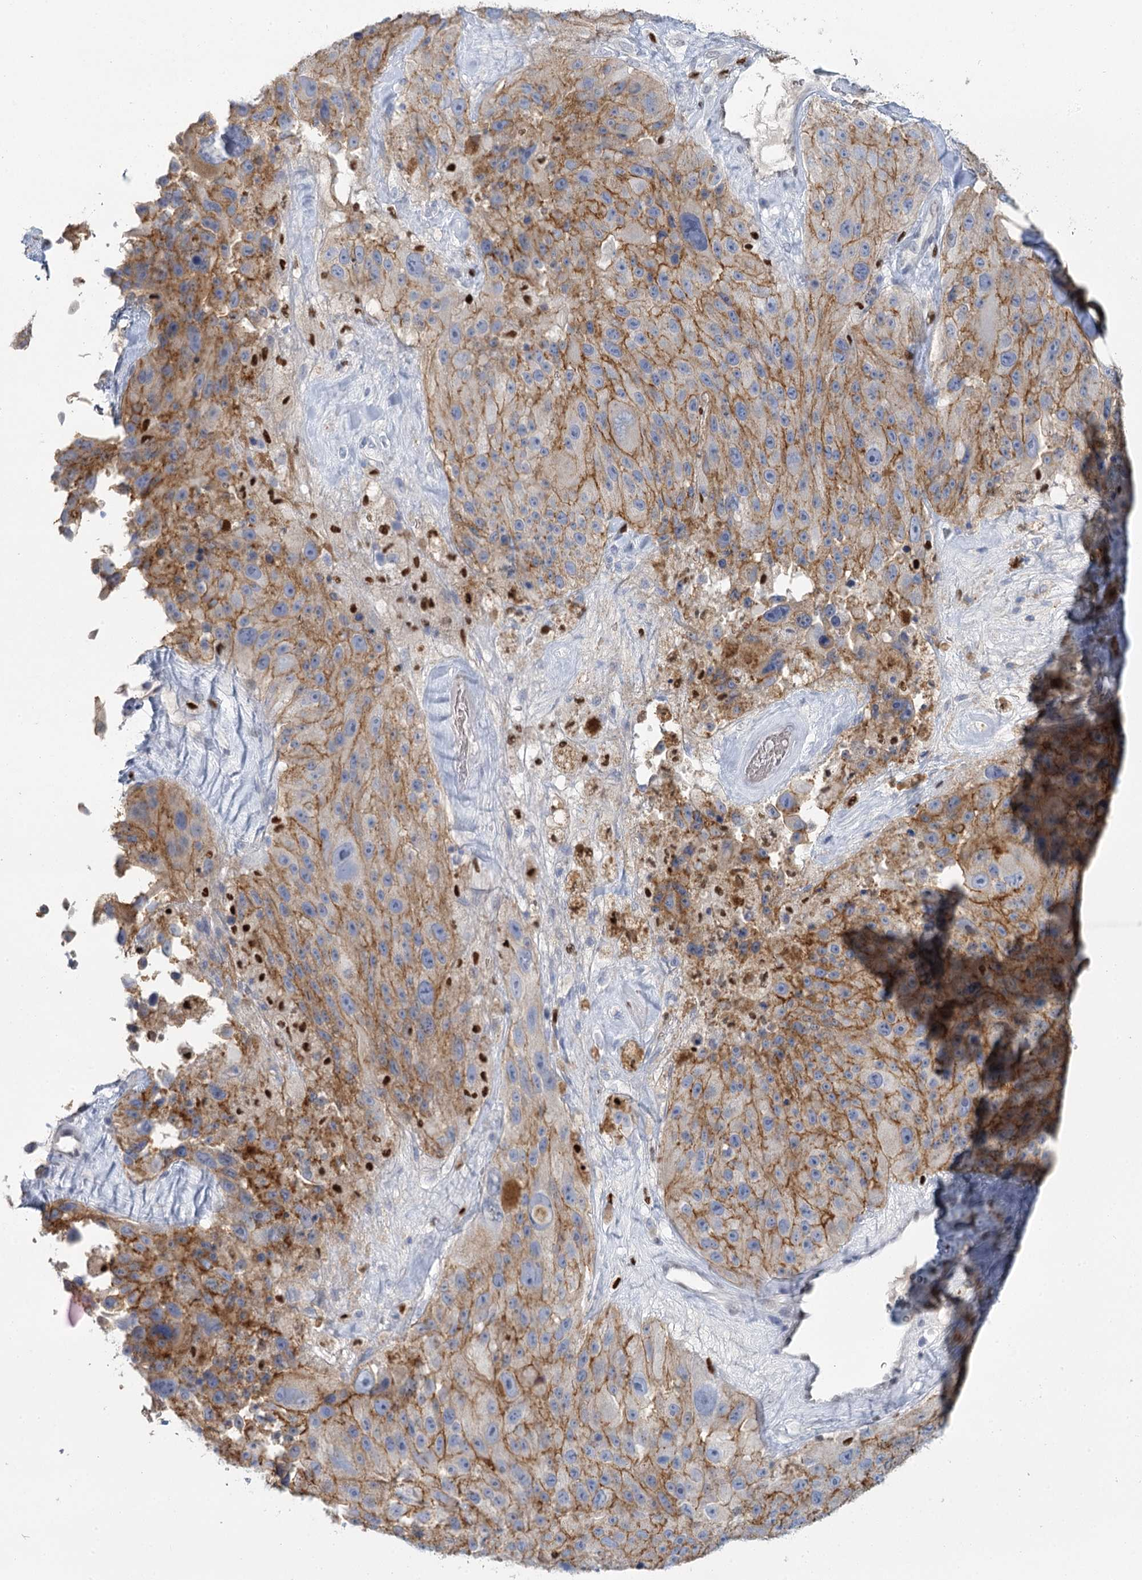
{"staining": {"intensity": "moderate", "quantity": "25%-75%", "location": "cytoplasmic/membranous"}, "tissue": "melanoma", "cell_type": "Tumor cells", "image_type": "cancer", "snomed": [{"axis": "morphology", "description": "Malignant melanoma, Metastatic site"}, {"axis": "topography", "description": "Lymph node"}], "caption": "Malignant melanoma (metastatic site) stained for a protein shows moderate cytoplasmic/membranous positivity in tumor cells.", "gene": "IGSF3", "patient": {"sex": "male", "age": 62}}